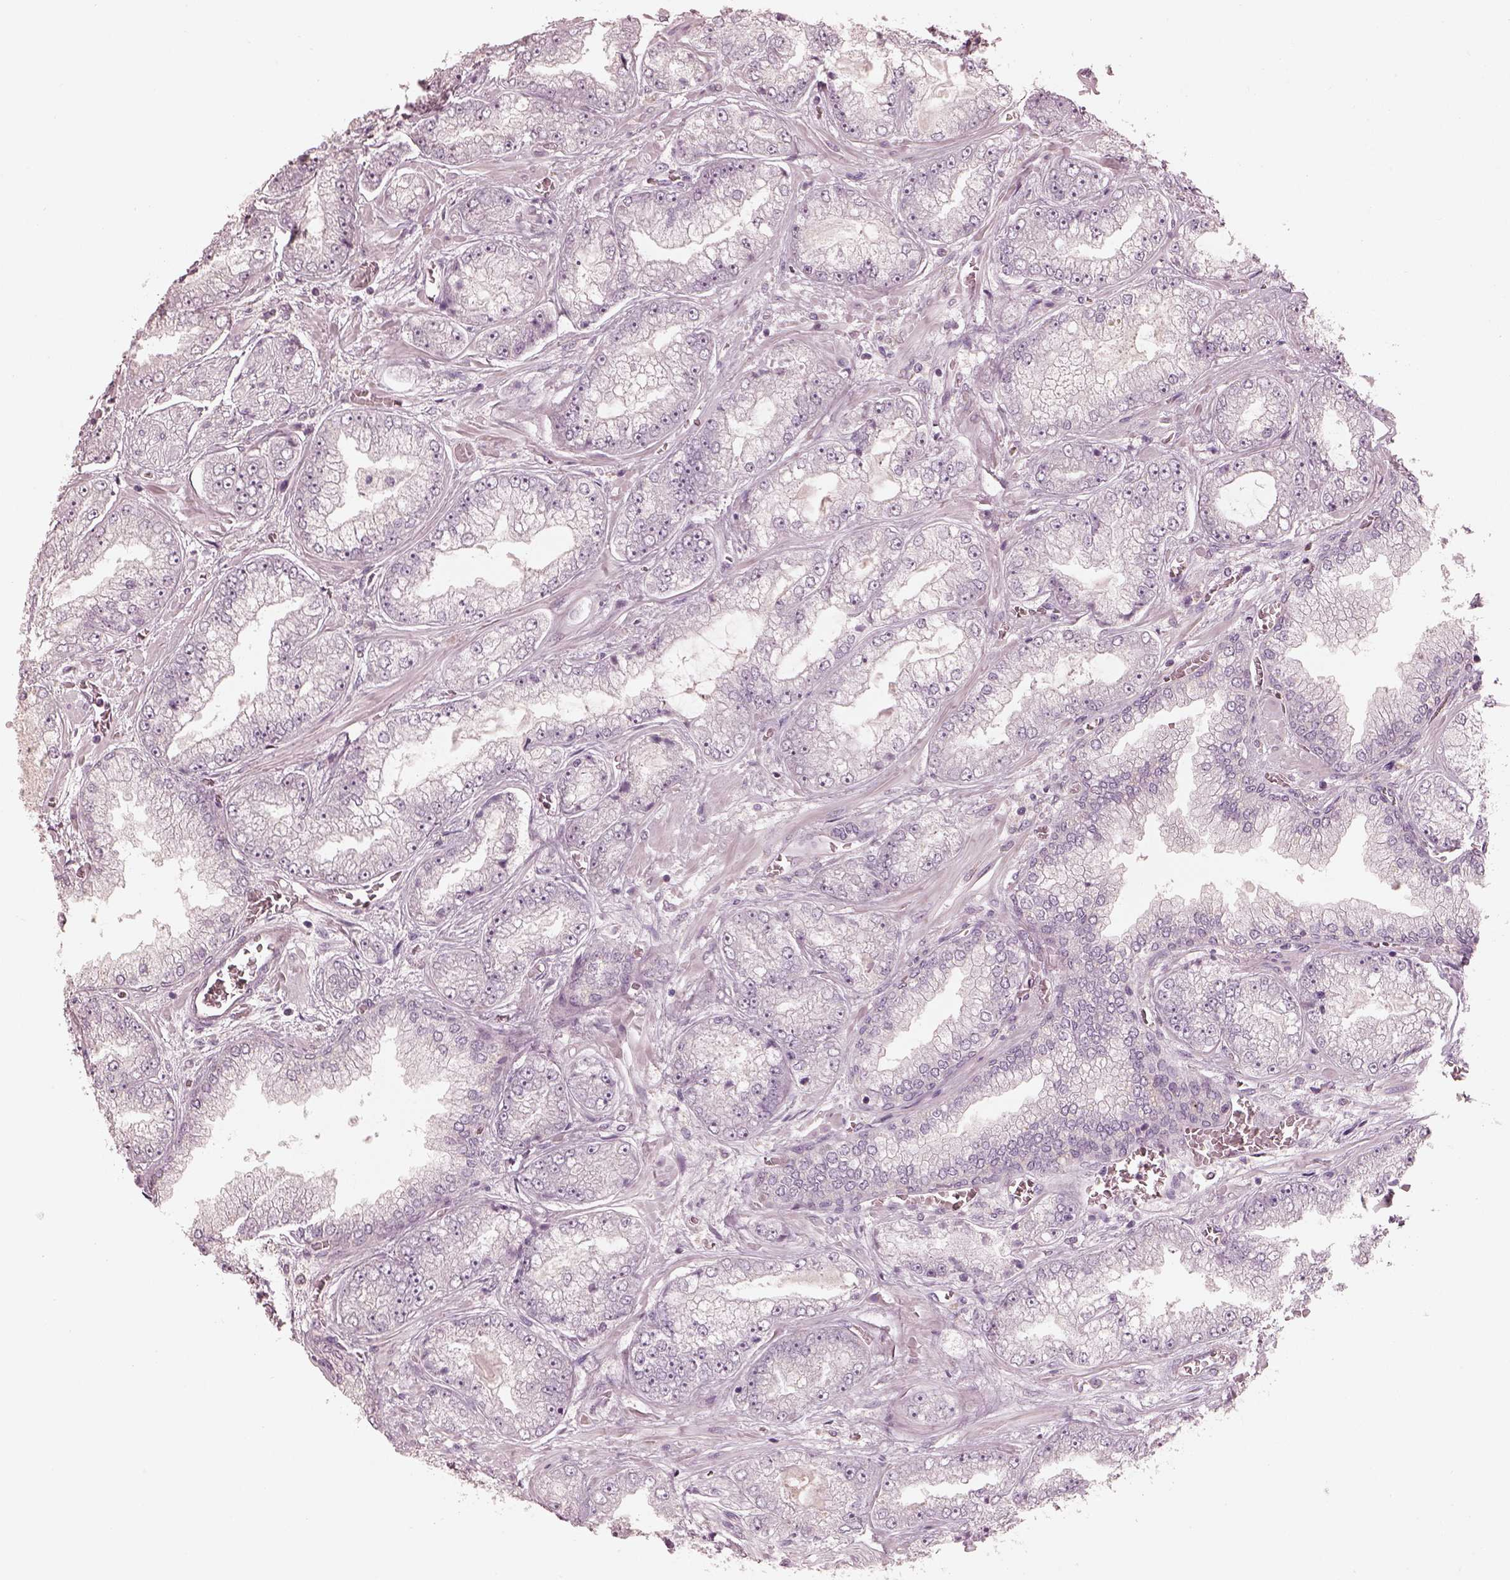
{"staining": {"intensity": "negative", "quantity": "none", "location": "none"}, "tissue": "prostate cancer", "cell_type": "Tumor cells", "image_type": "cancer", "snomed": [{"axis": "morphology", "description": "Adenocarcinoma, Low grade"}, {"axis": "topography", "description": "Prostate"}], "caption": "DAB (3,3'-diaminobenzidine) immunohistochemical staining of adenocarcinoma (low-grade) (prostate) displays no significant positivity in tumor cells.", "gene": "PRKACG", "patient": {"sex": "male", "age": 57}}